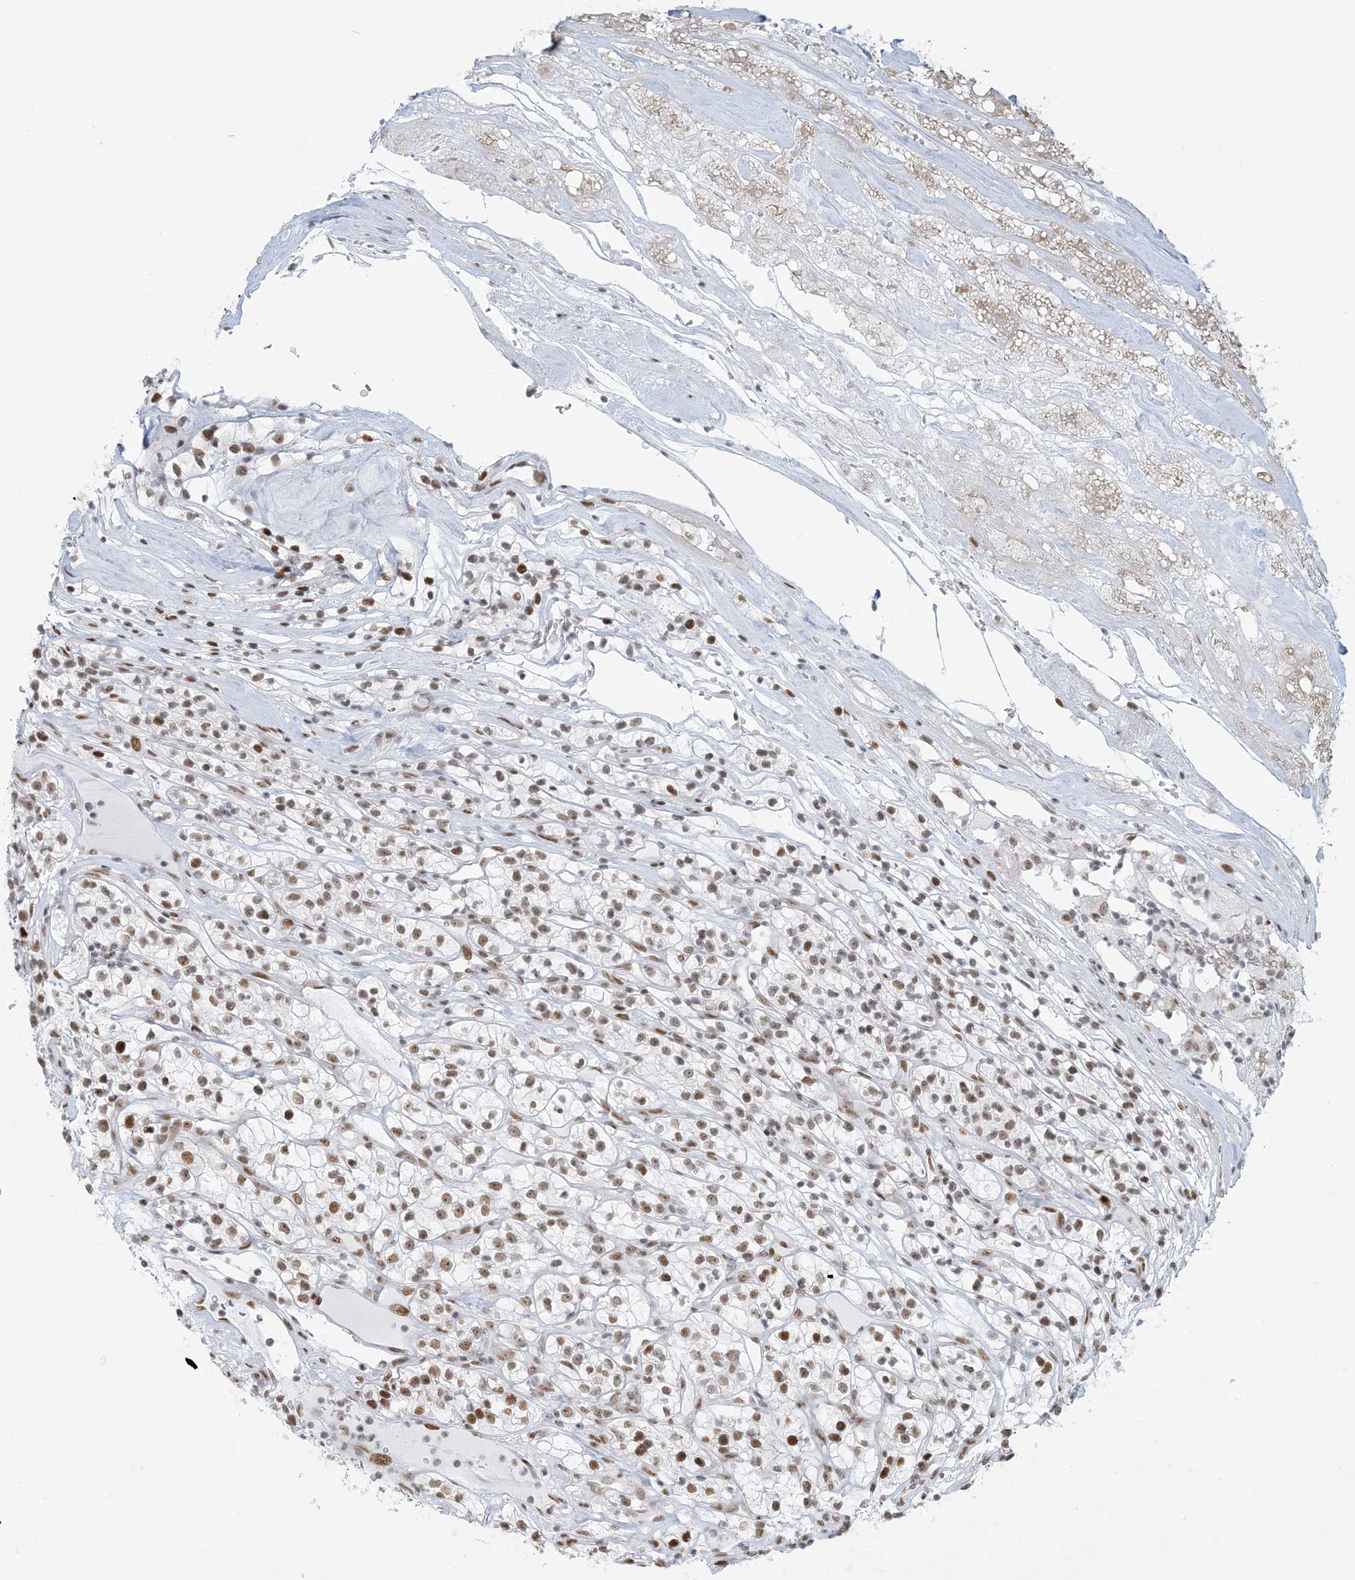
{"staining": {"intensity": "moderate", "quantity": ">75%", "location": "nuclear"}, "tissue": "renal cancer", "cell_type": "Tumor cells", "image_type": "cancer", "snomed": [{"axis": "morphology", "description": "Adenocarcinoma, NOS"}, {"axis": "topography", "description": "Kidney"}], "caption": "Renal cancer was stained to show a protein in brown. There is medium levels of moderate nuclear staining in about >75% of tumor cells. (DAB = brown stain, brightfield microscopy at high magnification).", "gene": "STAG1", "patient": {"sex": "female", "age": 57}}